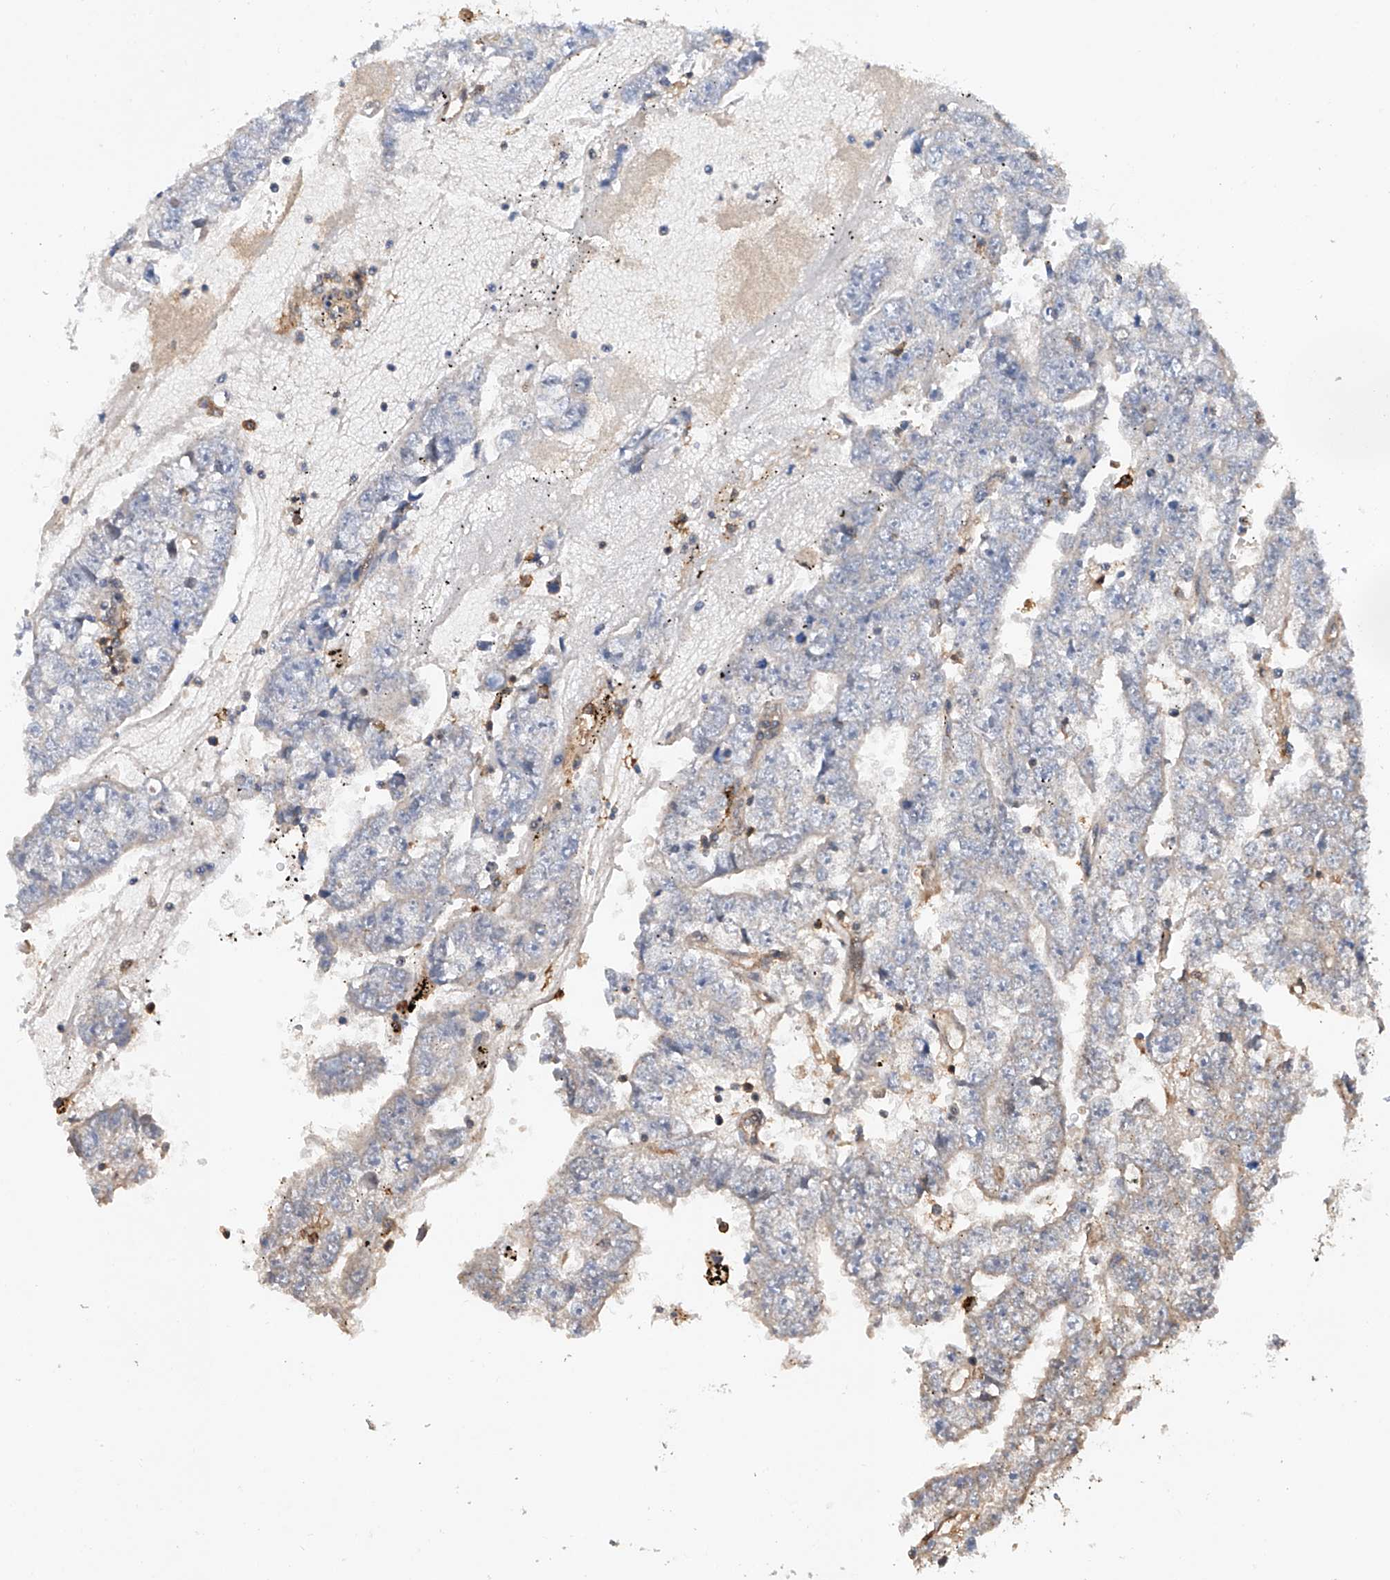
{"staining": {"intensity": "negative", "quantity": "none", "location": "none"}, "tissue": "testis cancer", "cell_type": "Tumor cells", "image_type": "cancer", "snomed": [{"axis": "morphology", "description": "Carcinoma, Embryonal, NOS"}, {"axis": "topography", "description": "Testis"}], "caption": "Testis embryonal carcinoma was stained to show a protein in brown. There is no significant staining in tumor cells.", "gene": "RILPL2", "patient": {"sex": "male", "age": 25}}